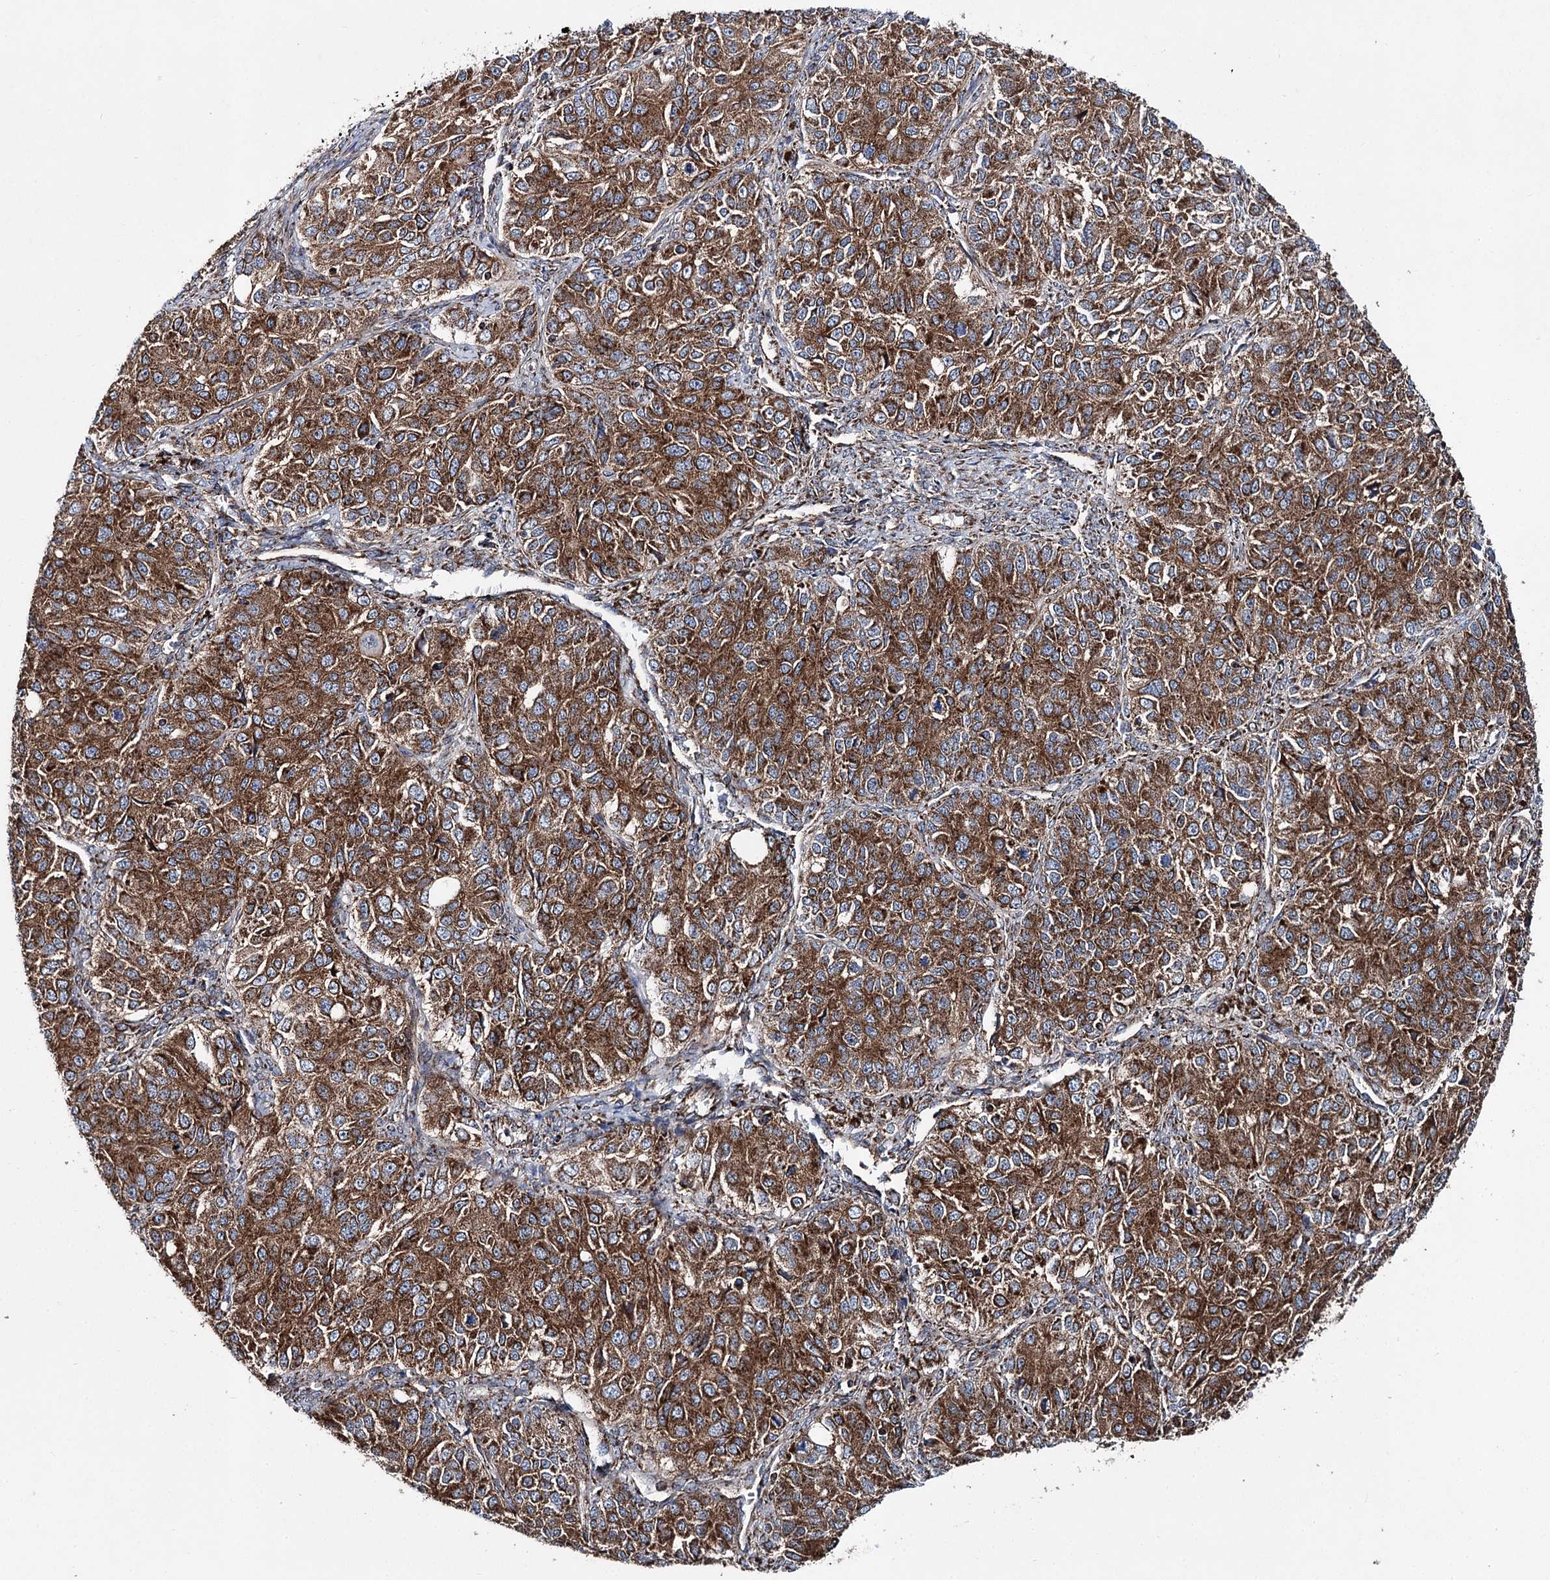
{"staining": {"intensity": "moderate", "quantity": ">75%", "location": "cytoplasmic/membranous"}, "tissue": "ovarian cancer", "cell_type": "Tumor cells", "image_type": "cancer", "snomed": [{"axis": "morphology", "description": "Carcinoma, endometroid"}, {"axis": "topography", "description": "Ovary"}], "caption": "This is an image of immunohistochemistry staining of ovarian cancer, which shows moderate expression in the cytoplasmic/membranous of tumor cells.", "gene": "MSANTD2", "patient": {"sex": "female", "age": 51}}